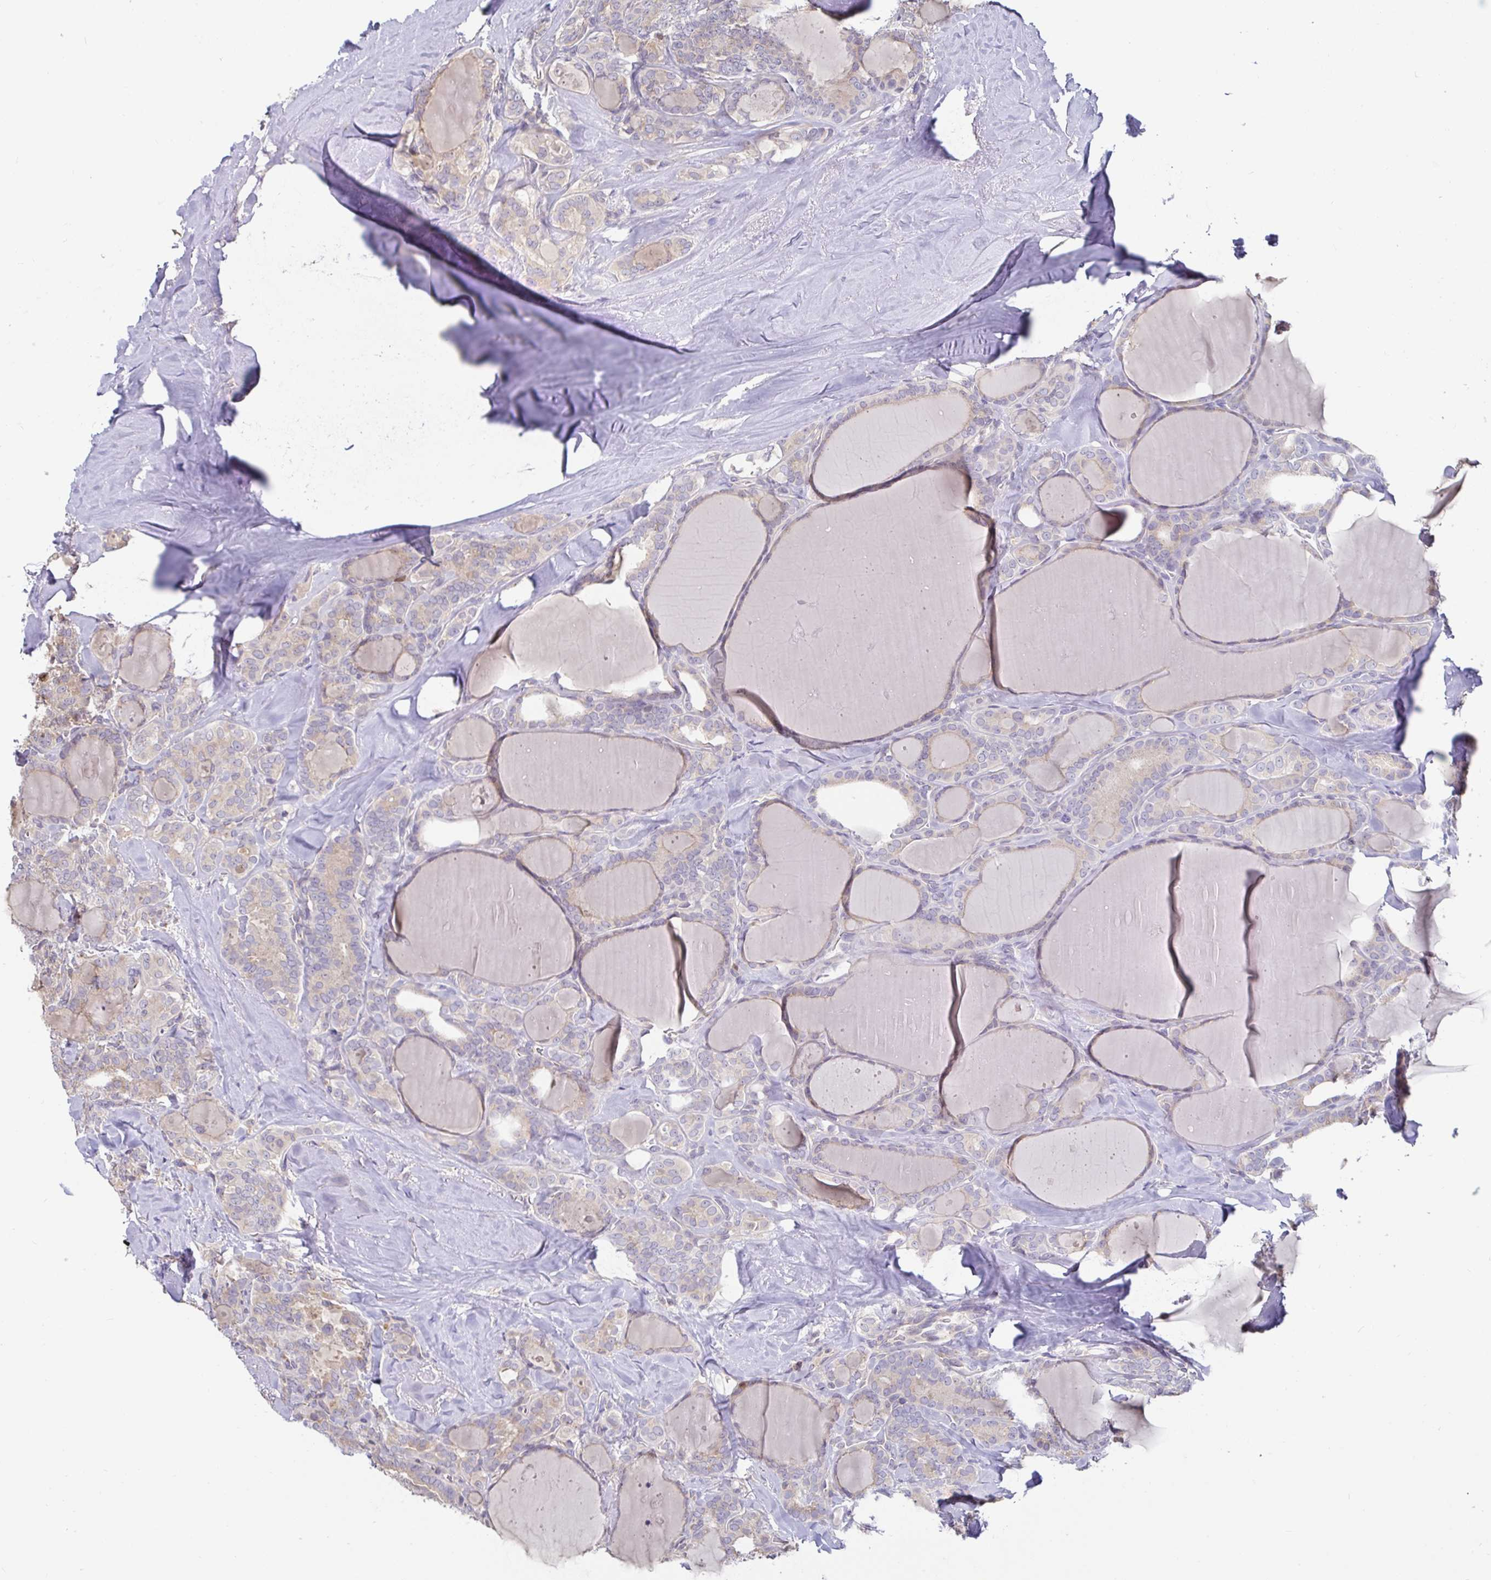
{"staining": {"intensity": "negative", "quantity": "none", "location": "none"}, "tissue": "thyroid cancer", "cell_type": "Tumor cells", "image_type": "cancer", "snomed": [{"axis": "morphology", "description": "Papillary adenocarcinoma, NOS"}, {"axis": "topography", "description": "Thyroid gland"}], "caption": "Immunohistochemistry (IHC) micrograph of neoplastic tissue: human thyroid papillary adenocarcinoma stained with DAB (3,3'-diaminobenzidine) displays no significant protein staining in tumor cells.", "gene": "ANLN", "patient": {"sex": "male", "age": 30}}